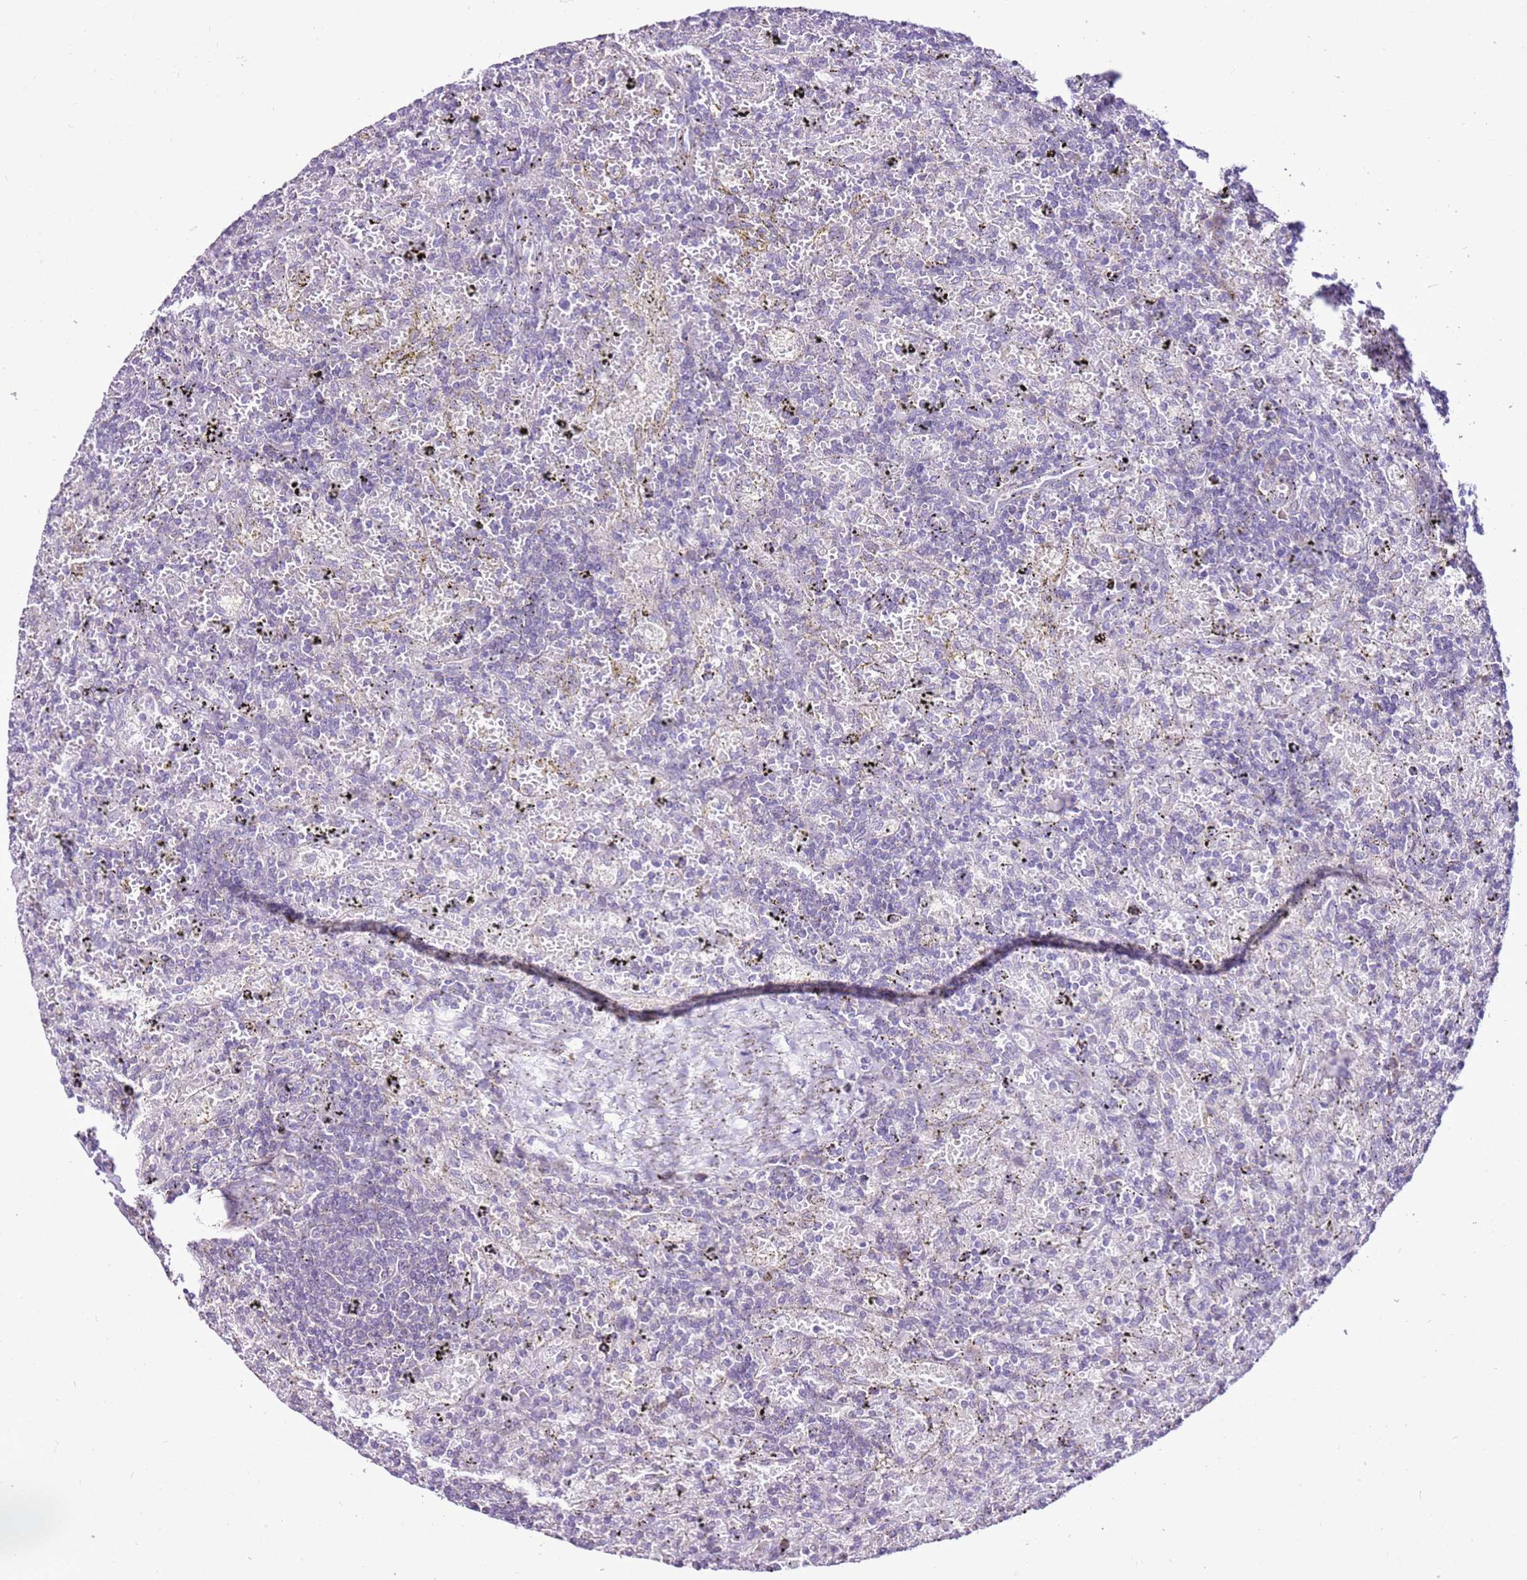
{"staining": {"intensity": "negative", "quantity": "none", "location": "none"}, "tissue": "lymphoma", "cell_type": "Tumor cells", "image_type": "cancer", "snomed": [{"axis": "morphology", "description": "Malignant lymphoma, non-Hodgkin's type, Low grade"}, {"axis": "topography", "description": "Spleen"}], "caption": "A micrograph of malignant lymphoma, non-Hodgkin's type (low-grade) stained for a protein displays no brown staining in tumor cells. (DAB immunohistochemistry with hematoxylin counter stain).", "gene": "SLC38A5", "patient": {"sex": "male", "age": 76}}